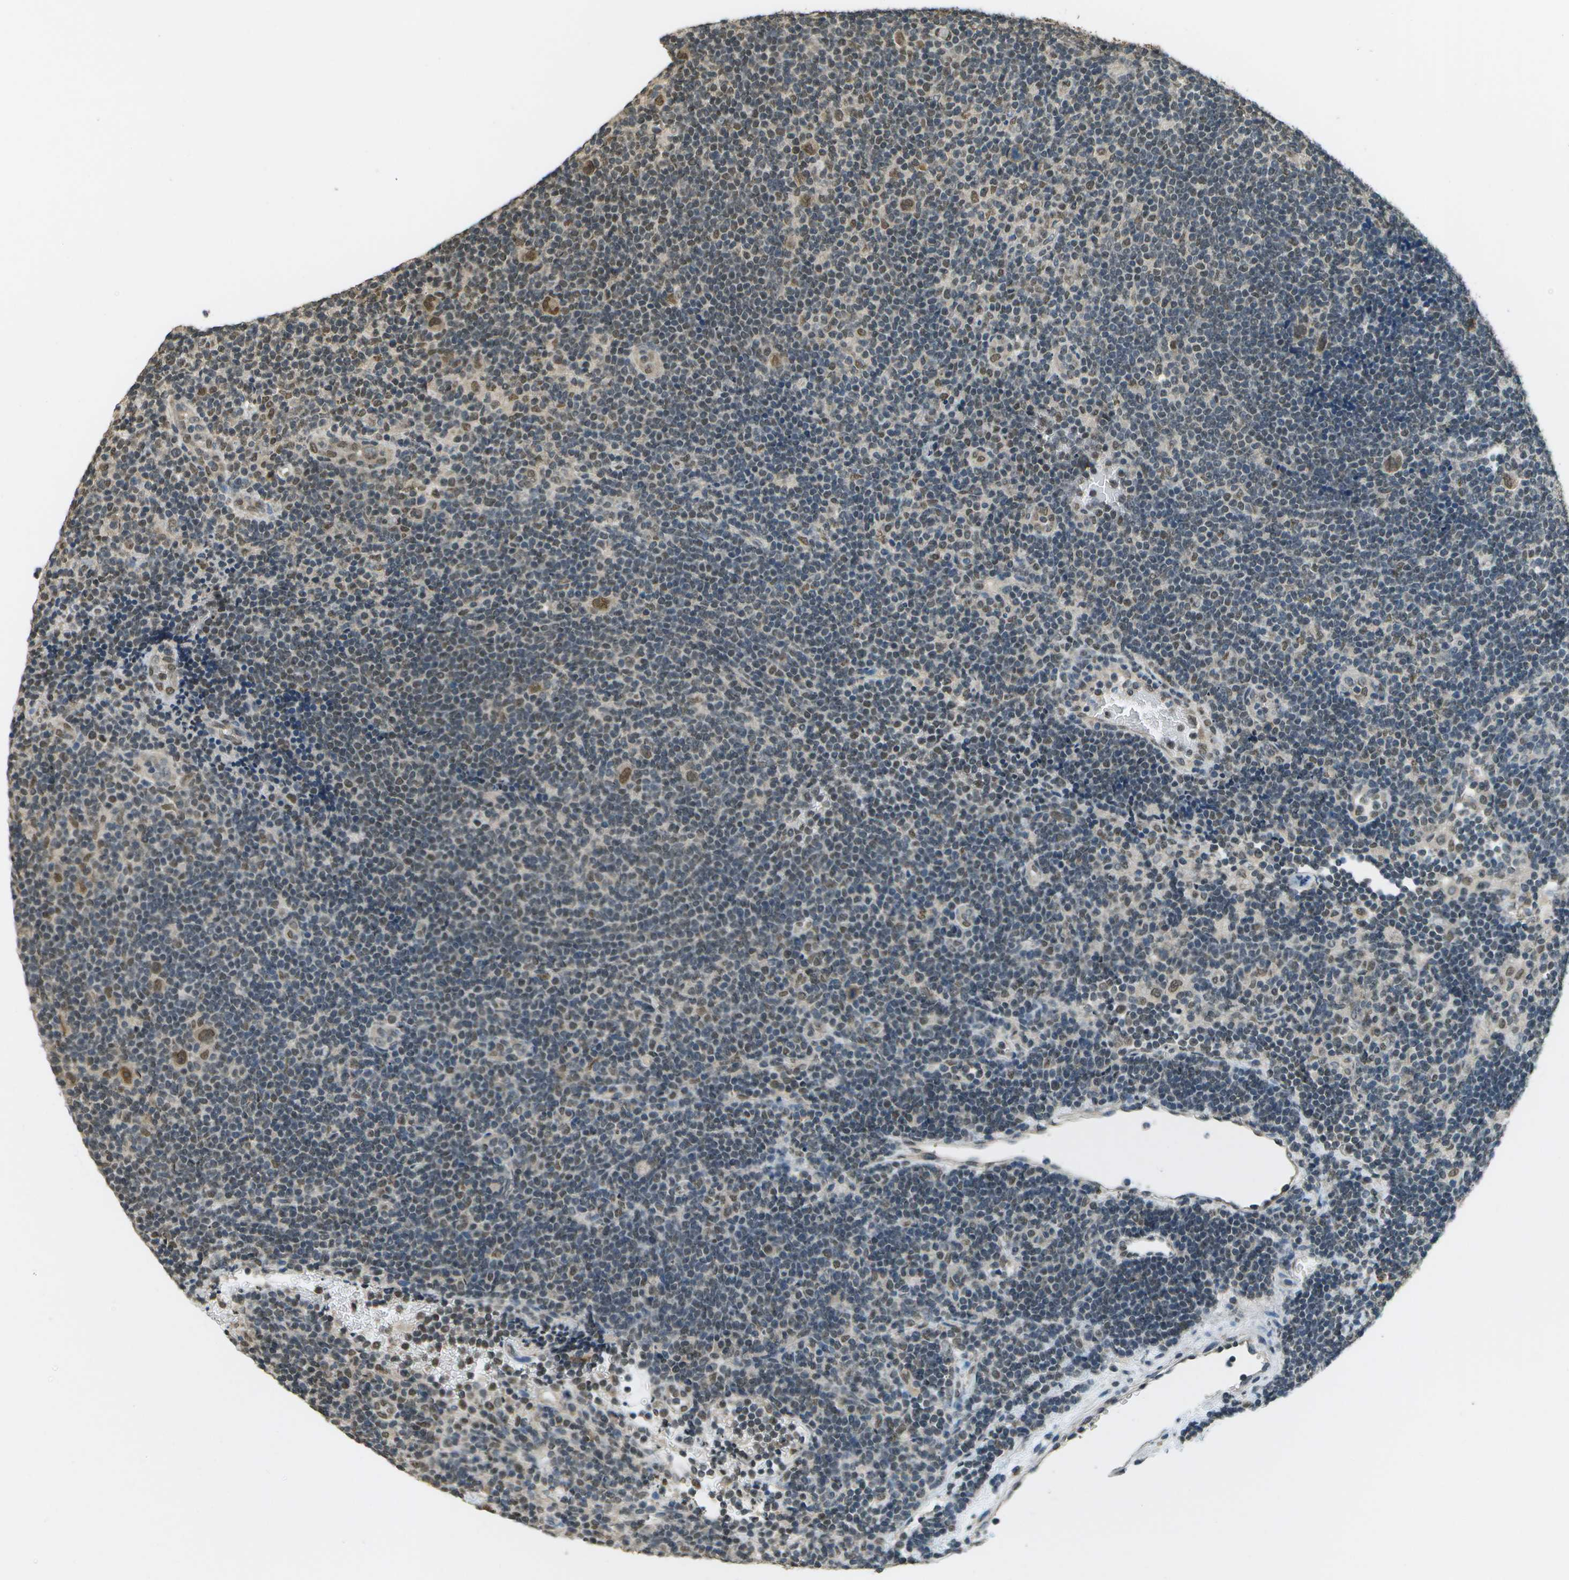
{"staining": {"intensity": "moderate", "quantity": ">75%", "location": "nuclear"}, "tissue": "lymphoma", "cell_type": "Tumor cells", "image_type": "cancer", "snomed": [{"axis": "morphology", "description": "Hodgkin's disease, NOS"}, {"axis": "topography", "description": "Lymph node"}], "caption": "Hodgkin's disease stained for a protein (brown) displays moderate nuclear positive expression in about >75% of tumor cells.", "gene": "ABL2", "patient": {"sex": "female", "age": 57}}